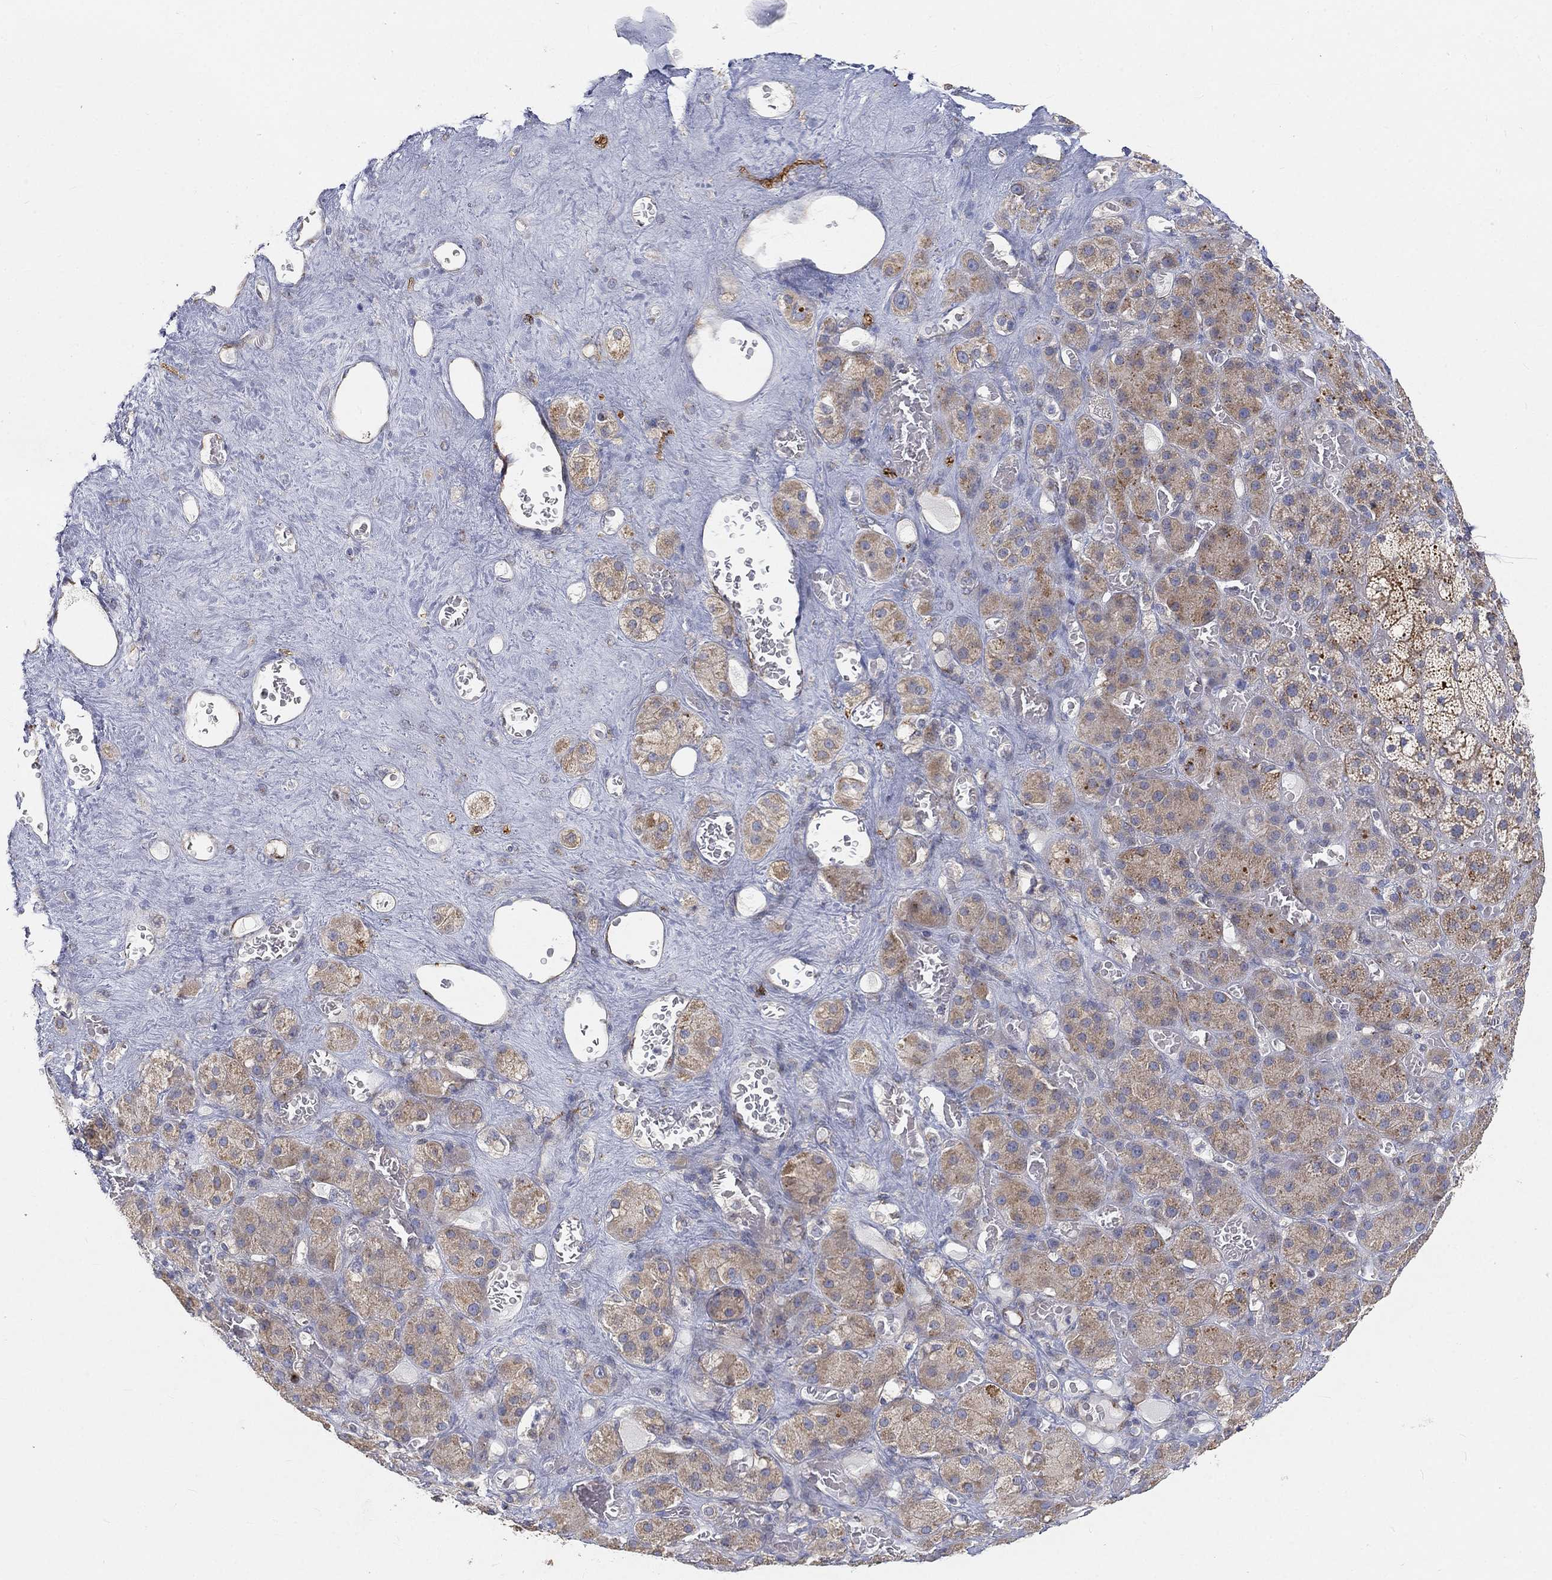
{"staining": {"intensity": "moderate", "quantity": "25%-75%", "location": "cytoplasmic/membranous"}, "tissue": "adrenal gland", "cell_type": "Glandular cells", "image_type": "normal", "snomed": [{"axis": "morphology", "description": "Normal tissue, NOS"}, {"axis": "topography", "description": "Adrenal gland"}], "caption": "Immunohistochemistry (IHC) staining of benign adrenal gland, which demonstrates medium levels of moderate cytoplasmic/membranous positivity in about 25%-75% of glandular cells indicating moderate cytoplasmic/membranous protein expression. The staining was performed using DAB (3,3'-diaminobenzidine) (brown) for protein detection and nuclei were counterstained in hematoxylin (blue).", "gene": "TMEM25", "patient": {"sex": "male", "age": 70}}